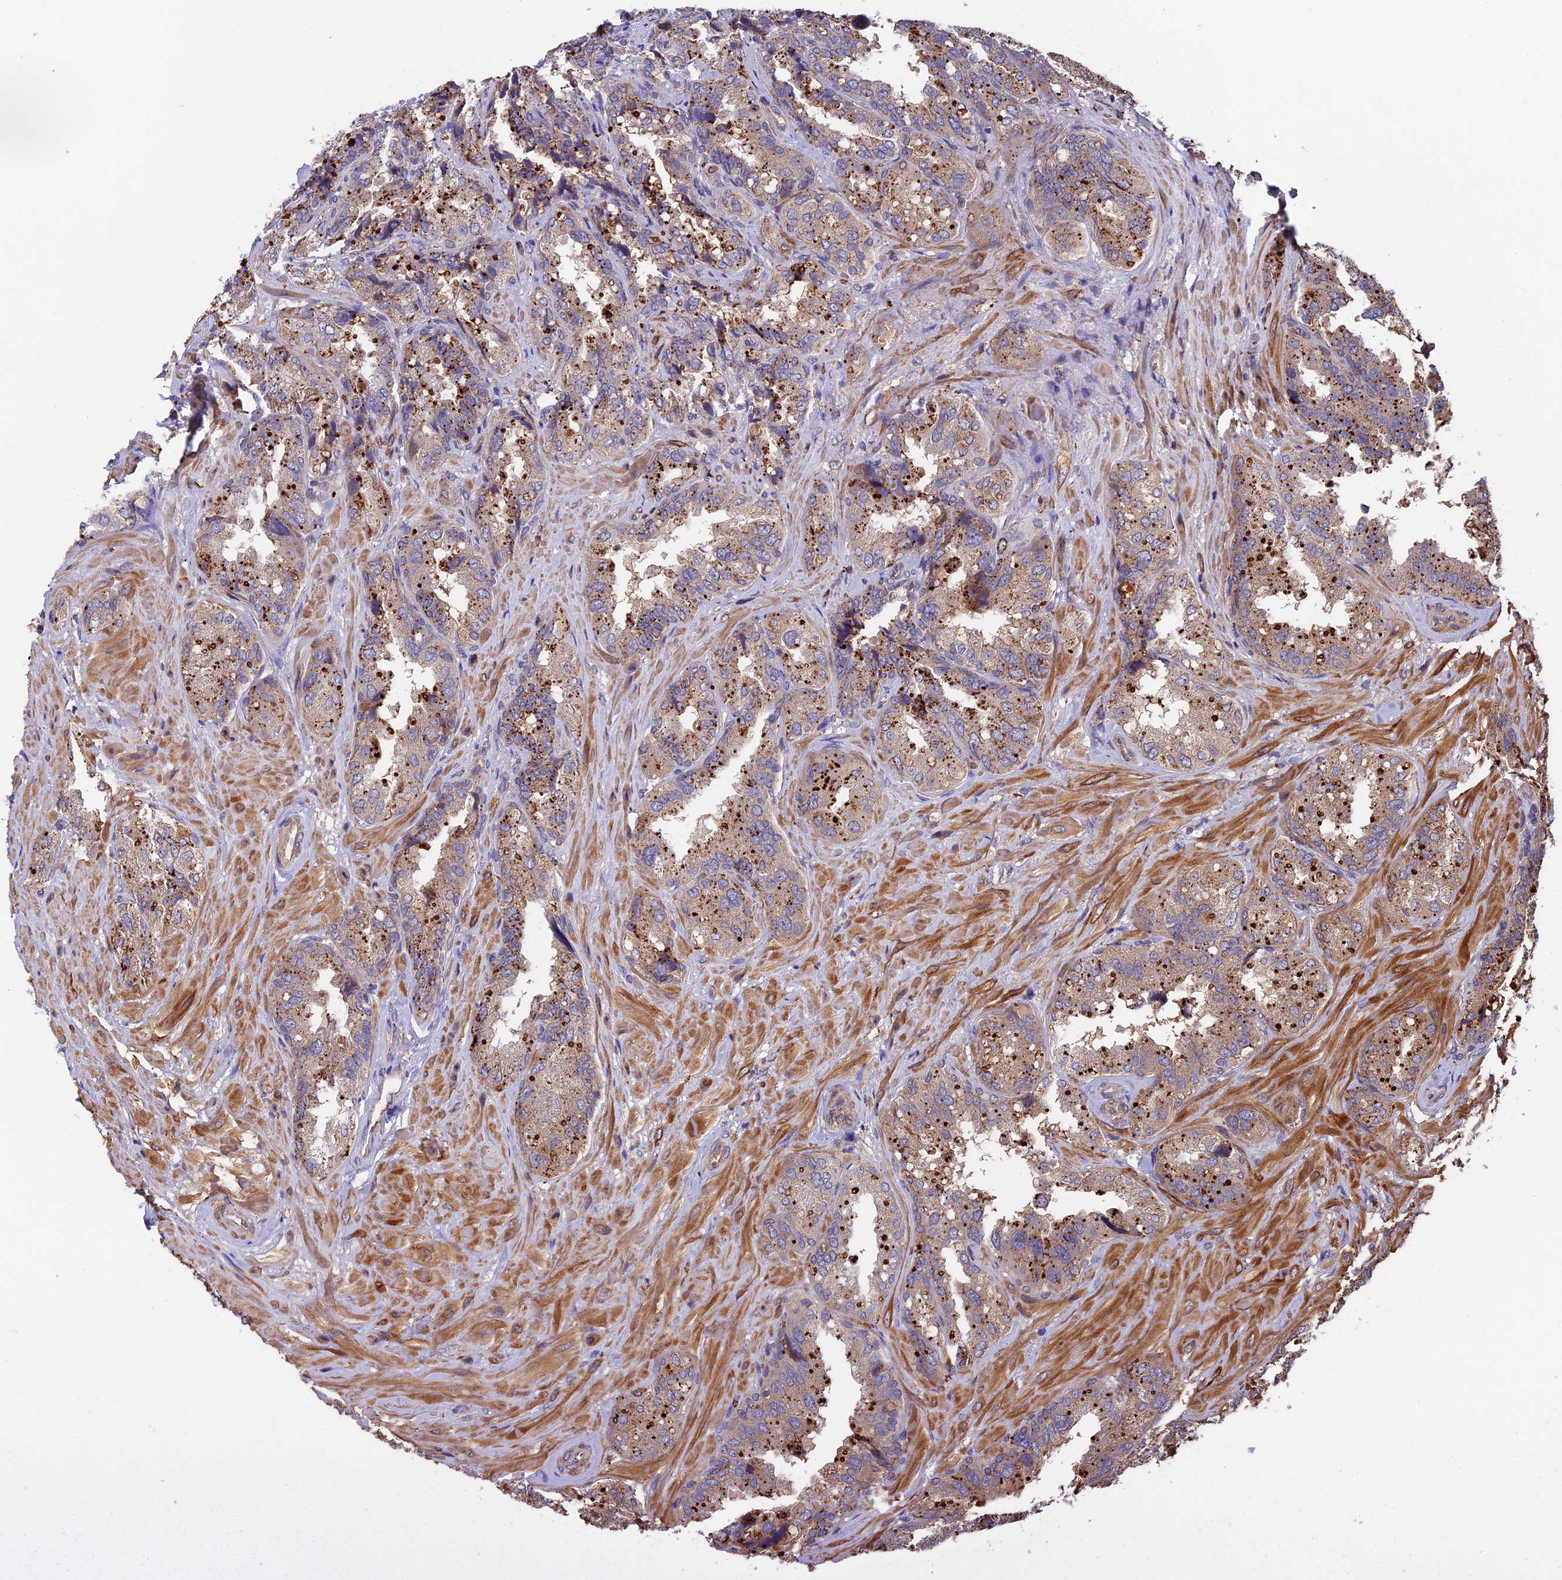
{"staining": {"intensity": "strong", "quantity": "25%-75%", "location": "cytoplasmic/membranous"}, "tissue": "seminal vesicle", "cell_type": "Glandular cells", "image_type": "normal", "snomed": [{"axis": "morphology", "description": "Normal tissue, NOS"}, {"axis": "topography", "description": "Prostate and seminal vesicle, NOS"}, {"axis": "topography", "description": "Prostate"}, {"axis": "topography", "description": "Seminal veicle"}], "caption": "Immunohistochemical staining of benign human seminal vesicle displays 25%-75% levels of strong cytoplasmic/membranous protein positivity in about 25%-75% of glandular cells.", "gene": "SLC9A5", "patient": {"sex": "male", "age": 67}}